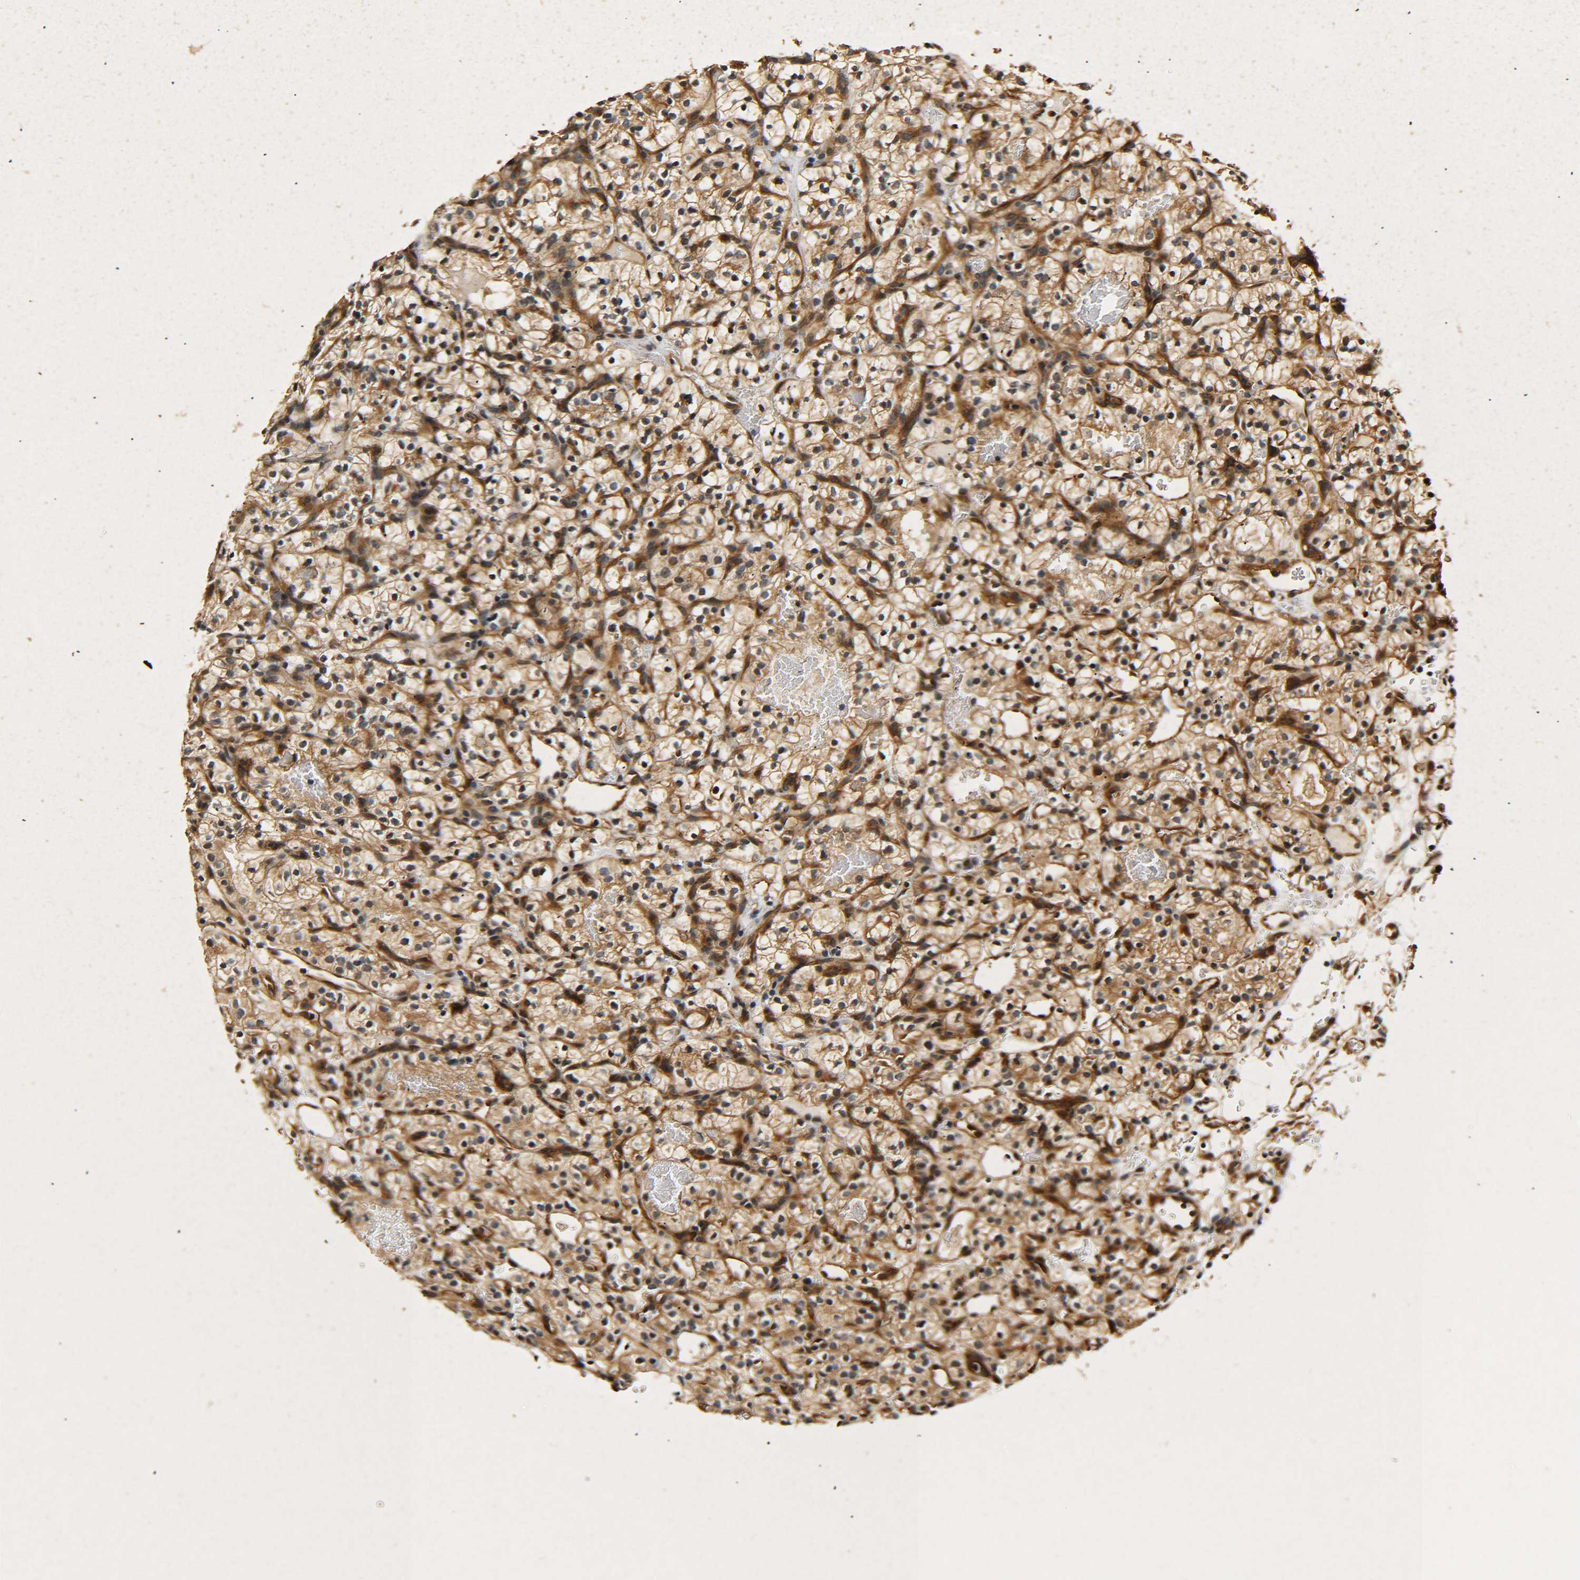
{"staining": {"intensity": "moderate", "quantity": ">75%", "location": "cytoplasmic/membranous"}, "tissue": "renal cancer", "cell_type": "Tumor cells", "image_type": "cancer", "snomed": [{"axis": "morphology", "description": "Adenocarcinoma, NOS"}, {"axis": "topography", "description": "Kidney"}], "caption": "A high-resolution micrograph shows immunohistochemistry staining of adenocarcinoma (renal), which exhibits moderate cytoplasmic/membranous staining in approximately >75% of tumor cells. The staining was performed using DAB, with brown indicating positive protein expression. Nuclei are stained blue with hematoxylin.", "gene": "MEIS1", "patient": {"sex": "female", "age": 57}}